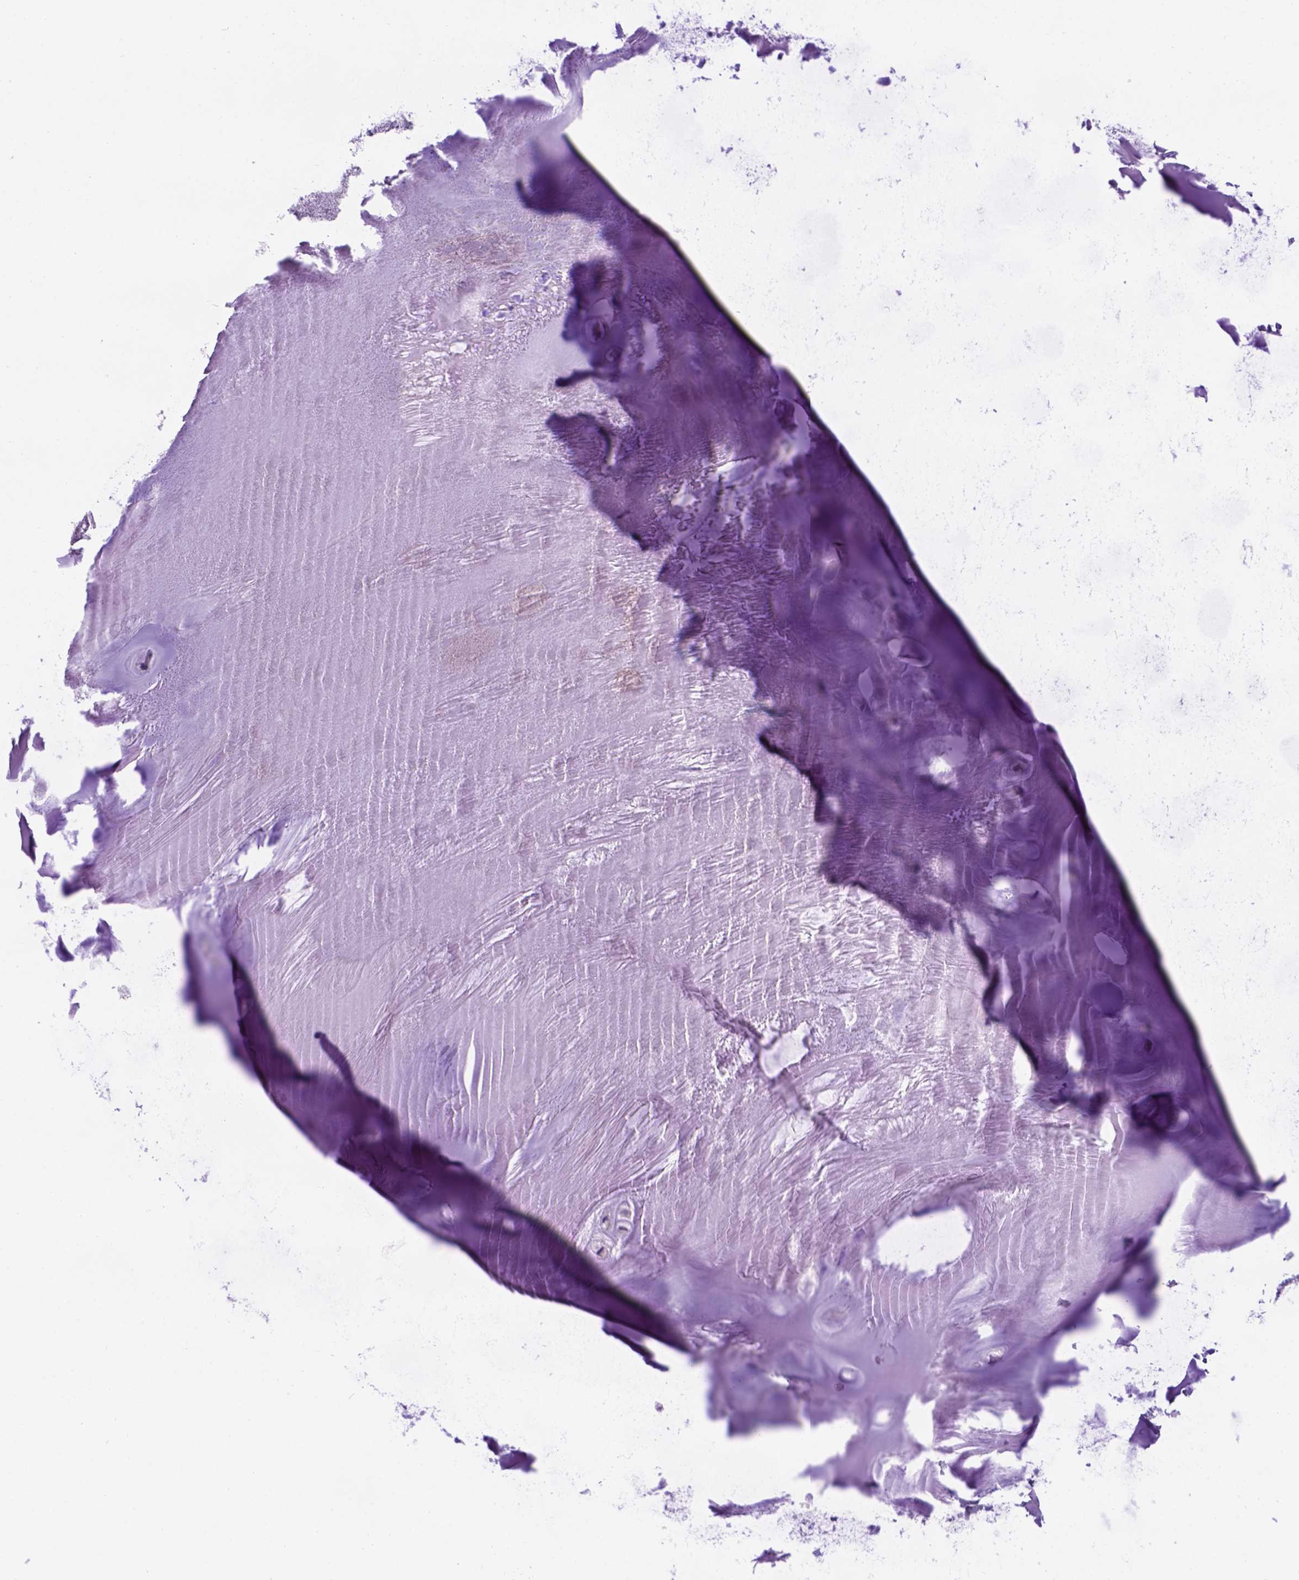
{"staining": {"intensity": "negative", "quantity": "none", "location": "none"}, "tissue": "soft tissue", "cell_type": "Chondrocytes", "image_type": "normal", "snomed": [{"axis": "morphology", "description": "Normal tissue, NOS"}, {"axis": "morphology", "description": "Squamous cell carcinoma, NOS"}, {"axis": "topography", "description": "Cartilage tissue"}, {"axis": "topography", "description": "Bronchus"}, {"axis": "topography", "description": "Lung"}], "caption": "The micrograph demonstrates no significant staining in chondrocytes of soft tissue. (DAB (3,3'-diaminobenzidine) IHC visualized using brightfield microscopy, high magnification).", "gene": "L2HGDH", "patient": {"sex": "male", "age": 66}}